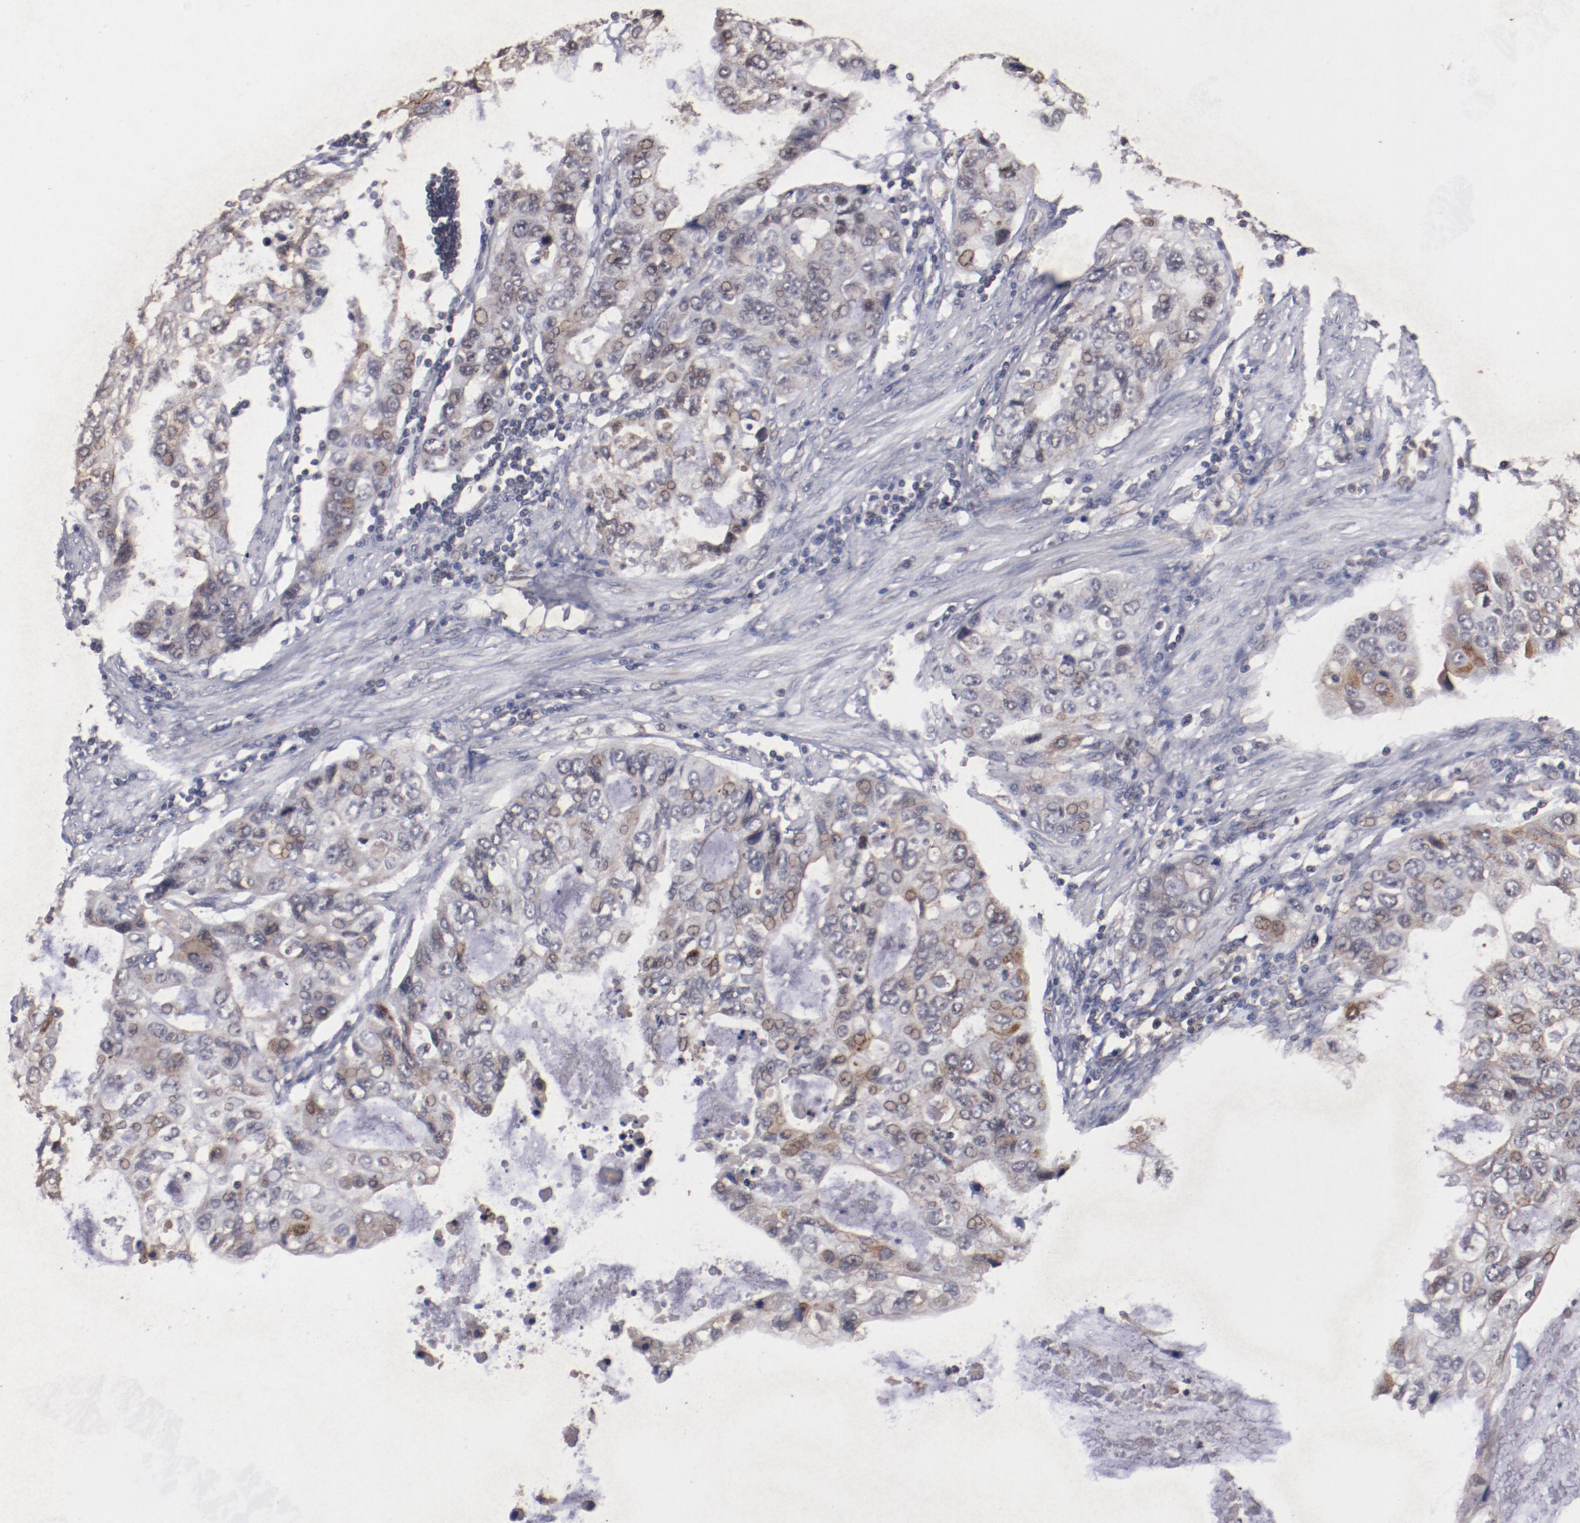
{"staining": {"intensity": "weak", "quantity": "25%-75%", "location": "cytoplasmic/membranous"}, "tissue": "stomach cancer", "cell_type": "Tumor cells", "image_type": "cancer", "snomed": [{"axis": "morphology", "description": "Adenocarcinoma, NOS"}, {"axis": "topography", "description": "Stomach, upper"}], "caption": "IHC image of human stomach cancer (adenocarcinoma) stained for a protein (brown), which reveals low levels of weak cytoplasmic/membranous staining in about 25%-75% of tumor cells.", "gene": "TENM1", "patient": {"sex": "female", "age": 52}}